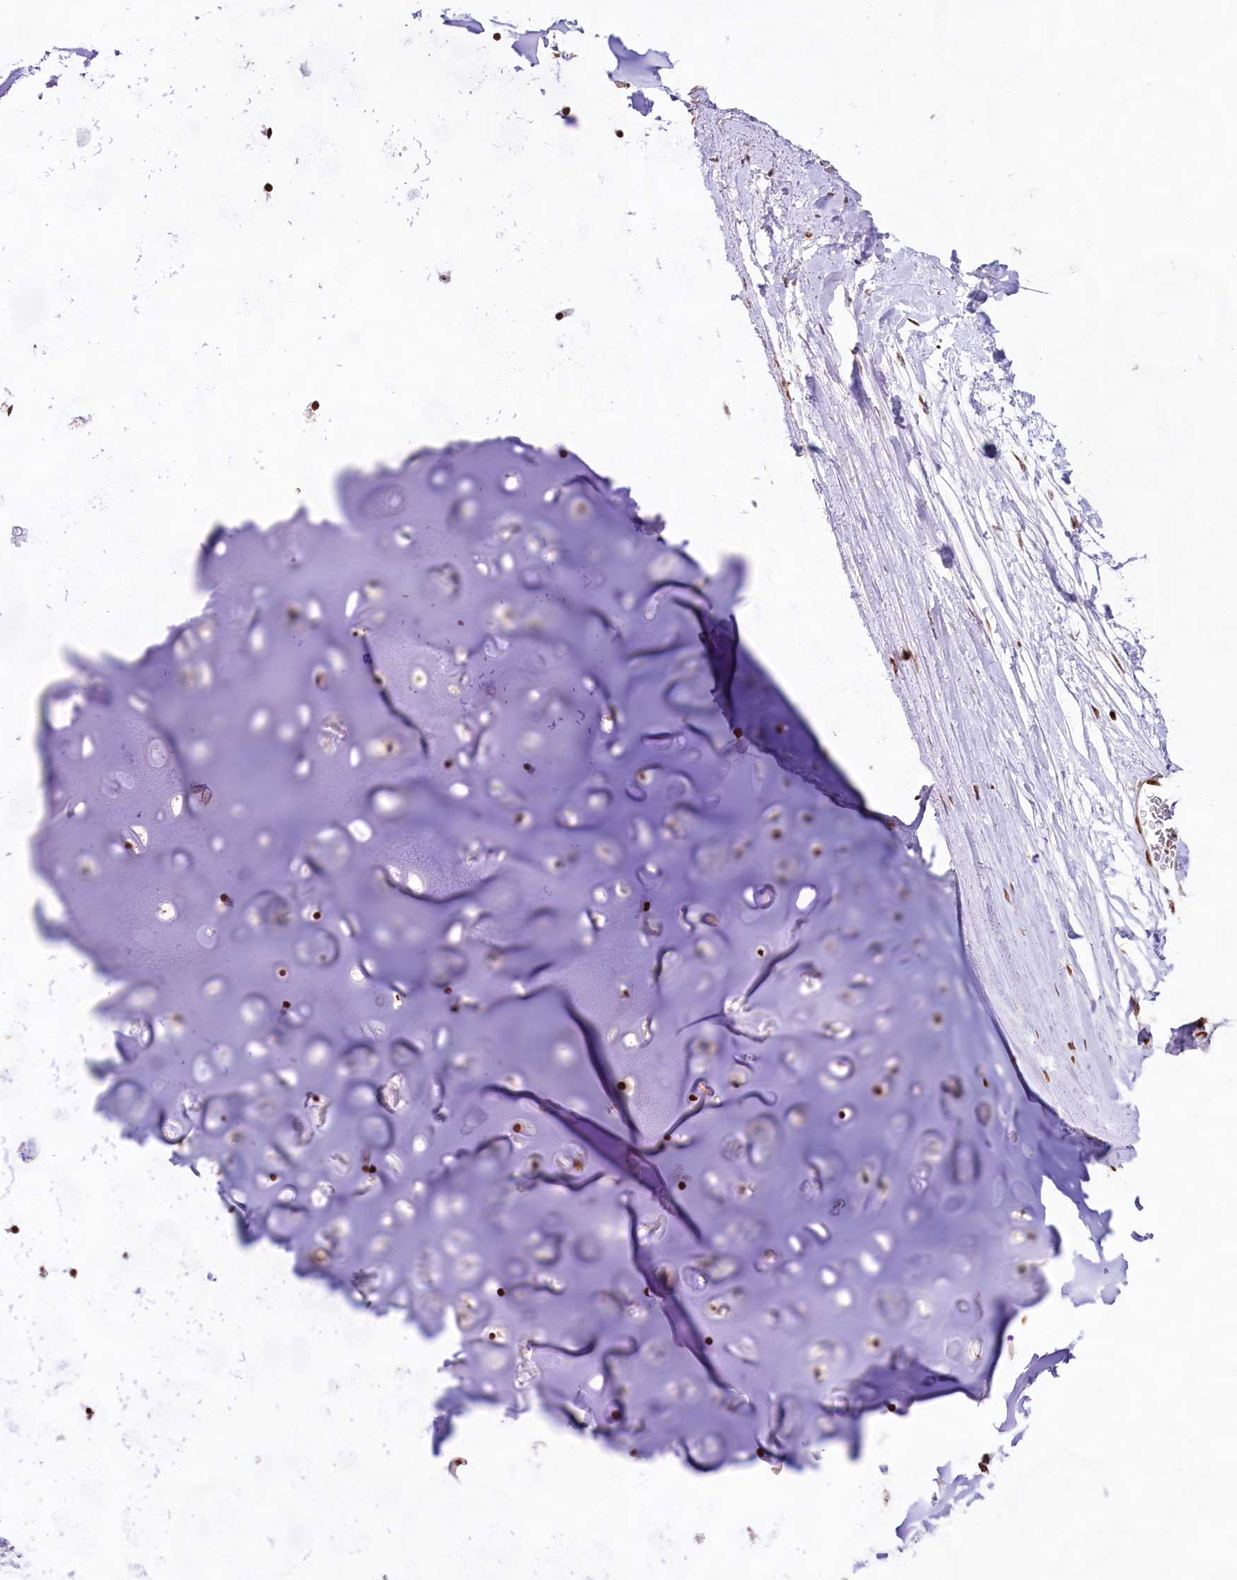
{"staining": {"intensity": "moderate", "quantity": ">75%", "location": "nuclear"}, "tissue": "adipose tissue", "cell_type": "Adipocytes", "image_type": "normal", "snomed": [{"axis": "morphology", "description": "Normal tissue, NOS"}, {"axis": "topography", "description": "Lymph node"}, {"axis": "topography", "description": "Bronchus"}], "caption": "Protein expression analysis of benign human adipose tissue reveals moderate nuclear staining in about >75% of adipocytes.", "gene": "HIRA", "patient": {"sex": "male", "age": 63}}